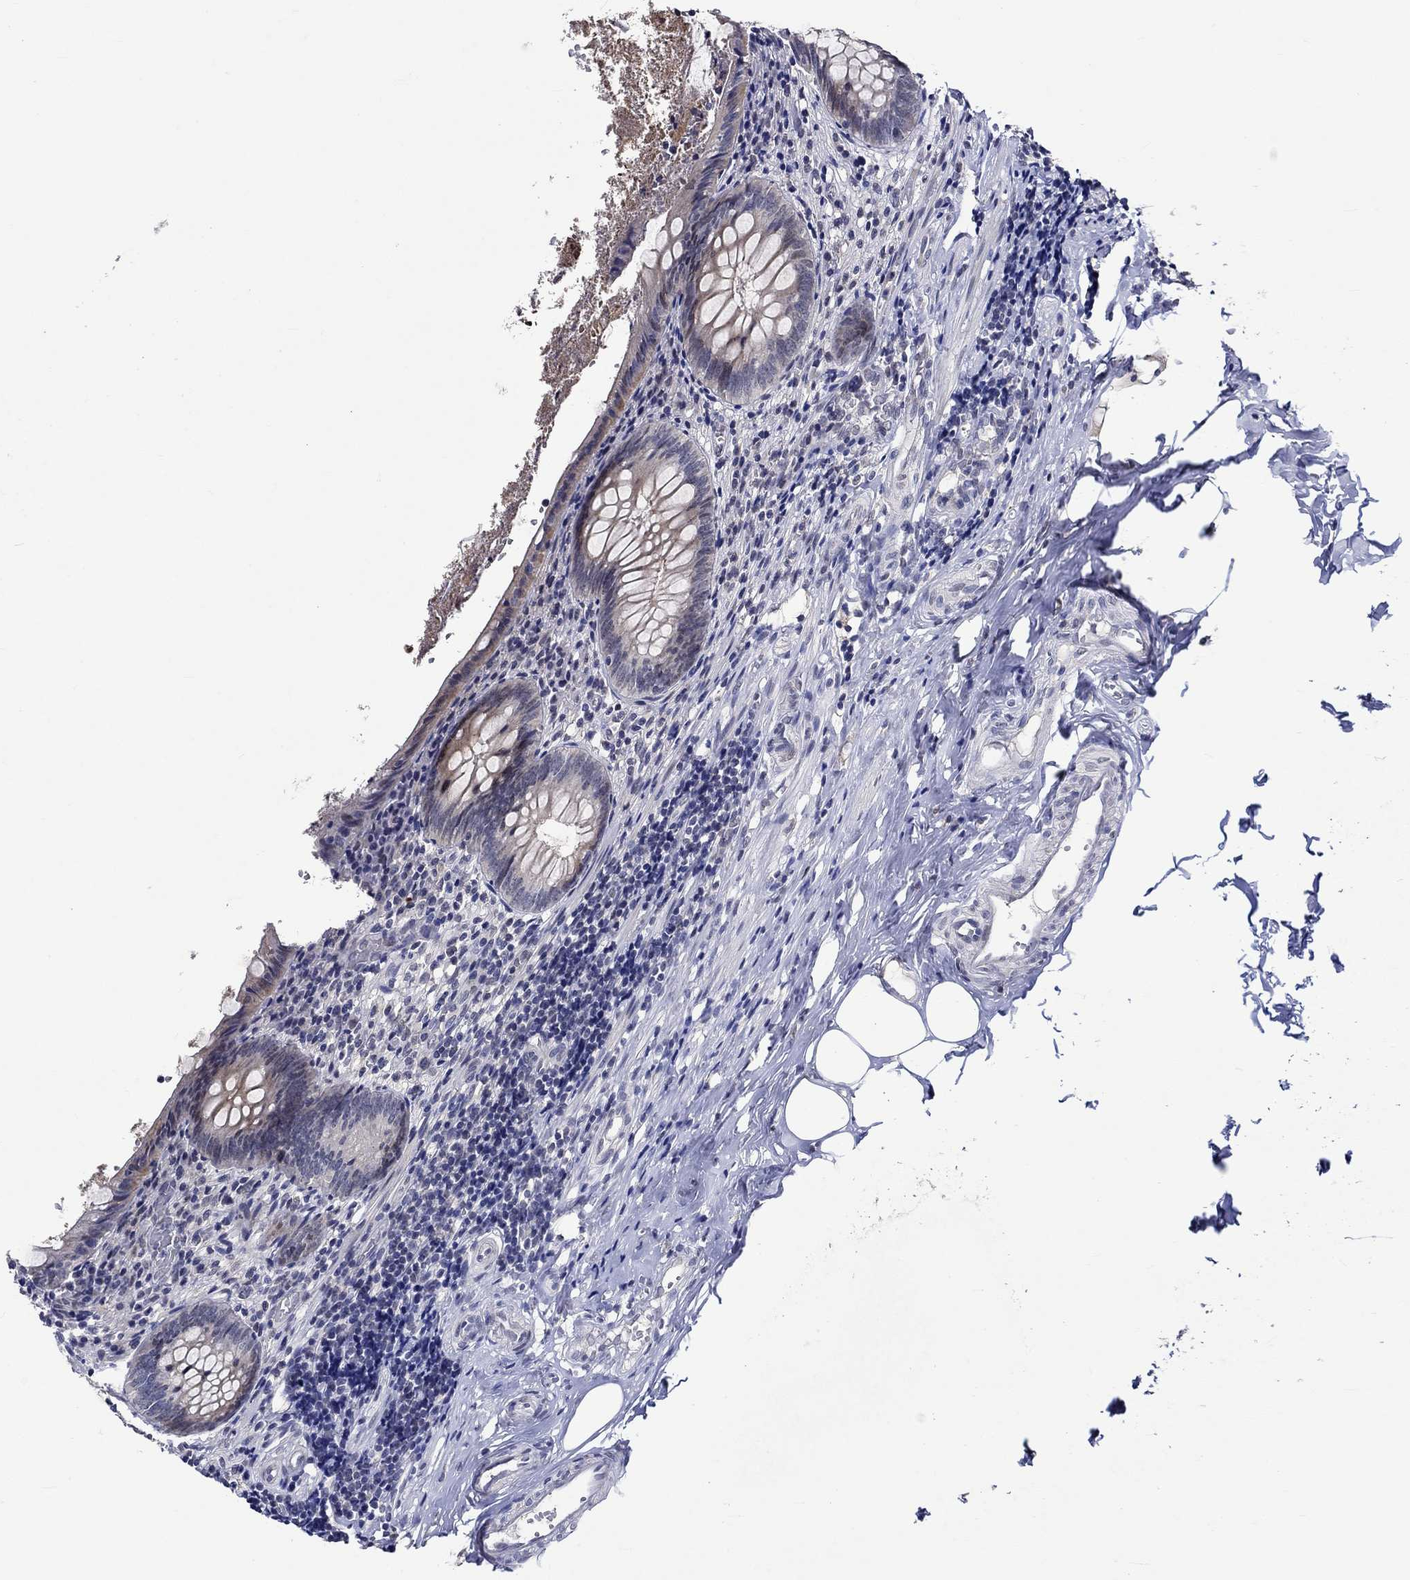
{"staining": {"intensity": "moderate", "quantity": "<25%", "location": "cytoplasmic/membranous"}, "tissue": "appendix", "cell_type": "Glandular cells", "image_type": "normal", "snomed": [{"axis": "morphology", "description": "Normal tissue, NOS"}, {"axis": "topography", "description": "Appendix"}], "caption": "Immunohistochemistry of unremarkable human appendix displays low levels of moderate cytoplasmic/membranous positivity in approximately <25% of glandular cells.", "gene": "DDX3Y", "patient": {"sex": "female", "age": 23}}